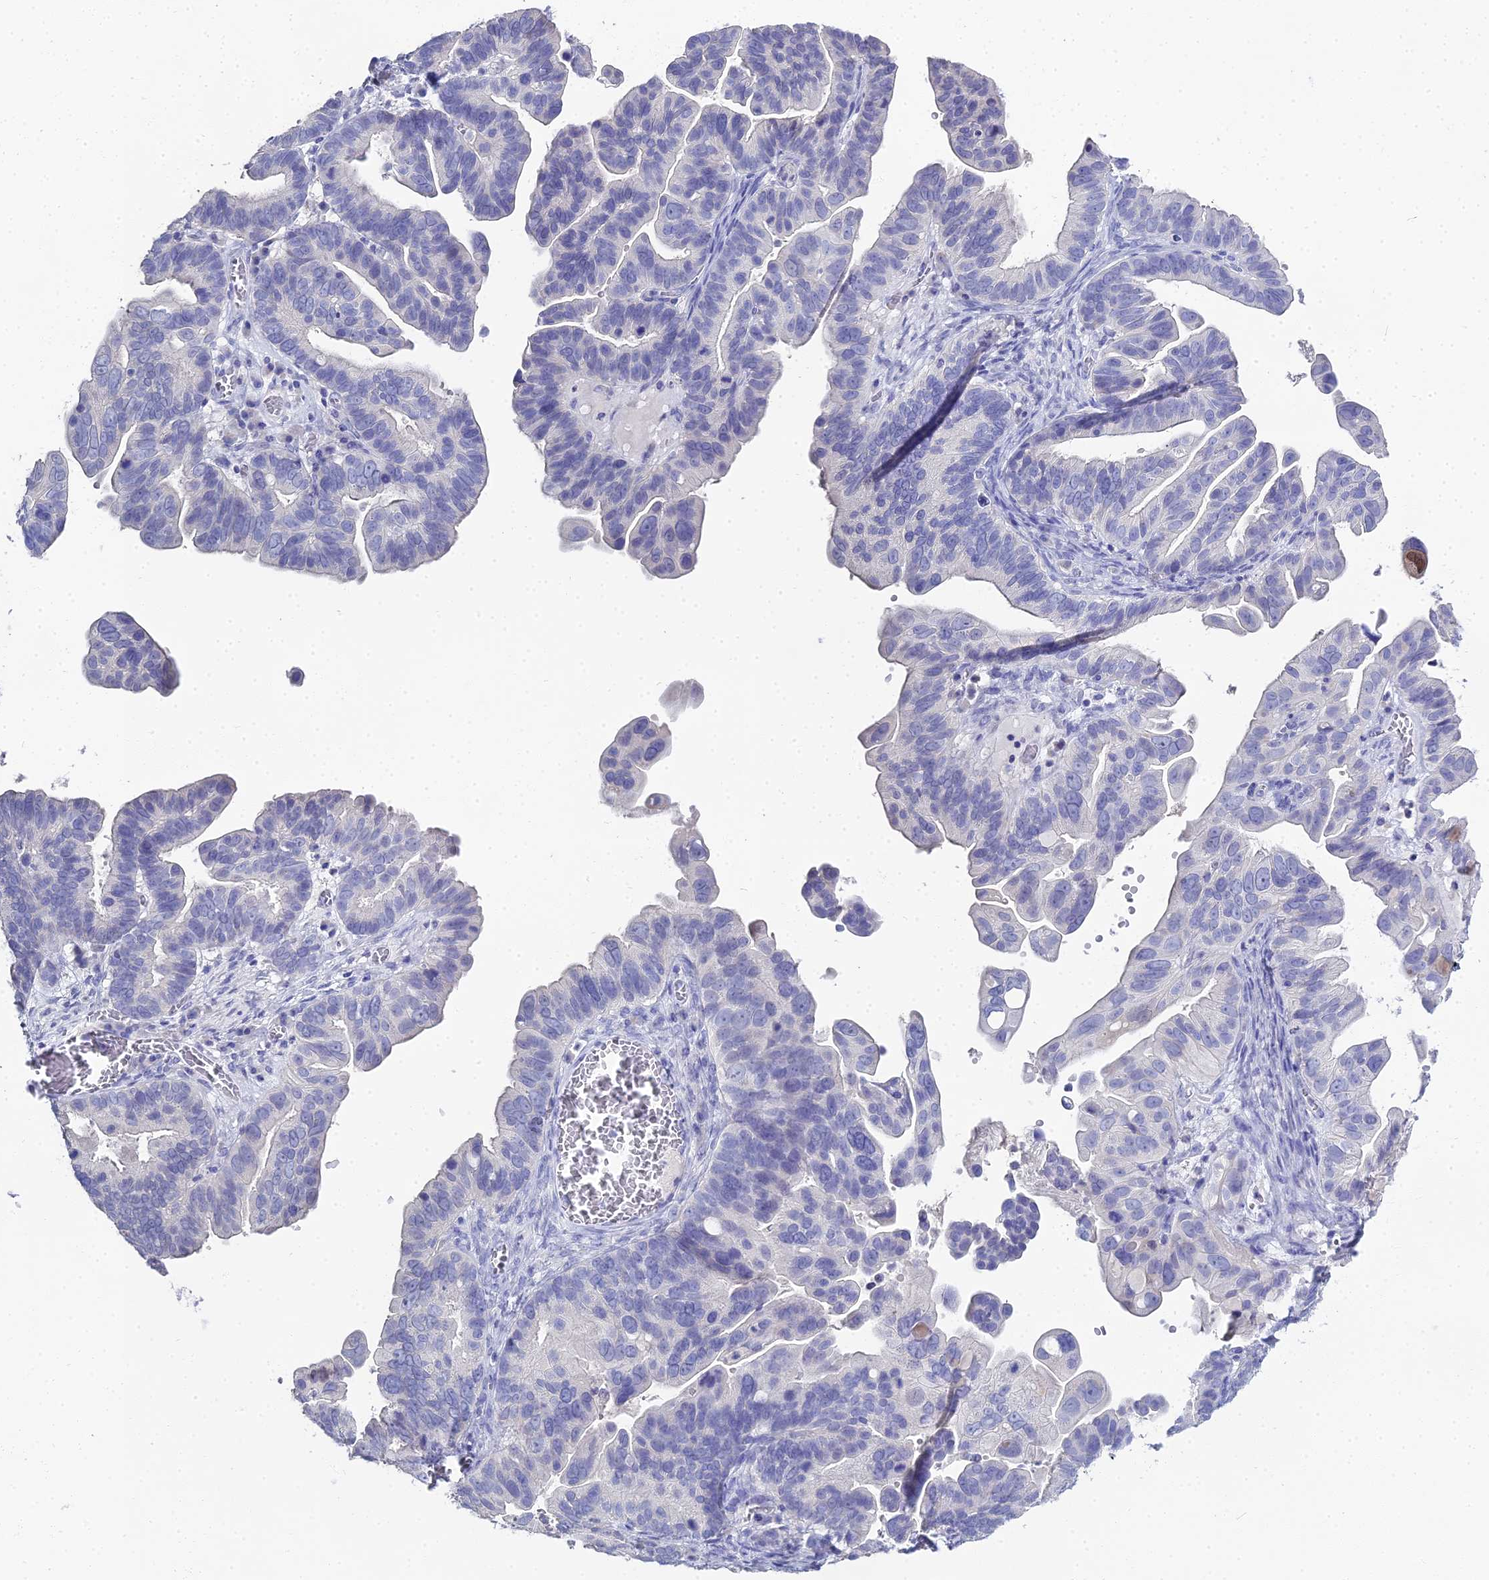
{"staining": {"intensity": "negative", "quantity": "none", "location": "none"}, "tissue": "ovarian cancer", "cell_type": "Tumor cells", "image_type": "cancer", "snomed": [{"axis": "morphology", "description": "Cystadenocarcinoma, serous, NOS"}, {"axis": "topography", "description": "Ovary"}], "caption": "Immunohistochemical staining of human serous cystadenocarcinoma (ovarian) displays no significant expression in tumor cells.", "gene": "S100A7", "patient": {"sex": "female", "age": 56}}